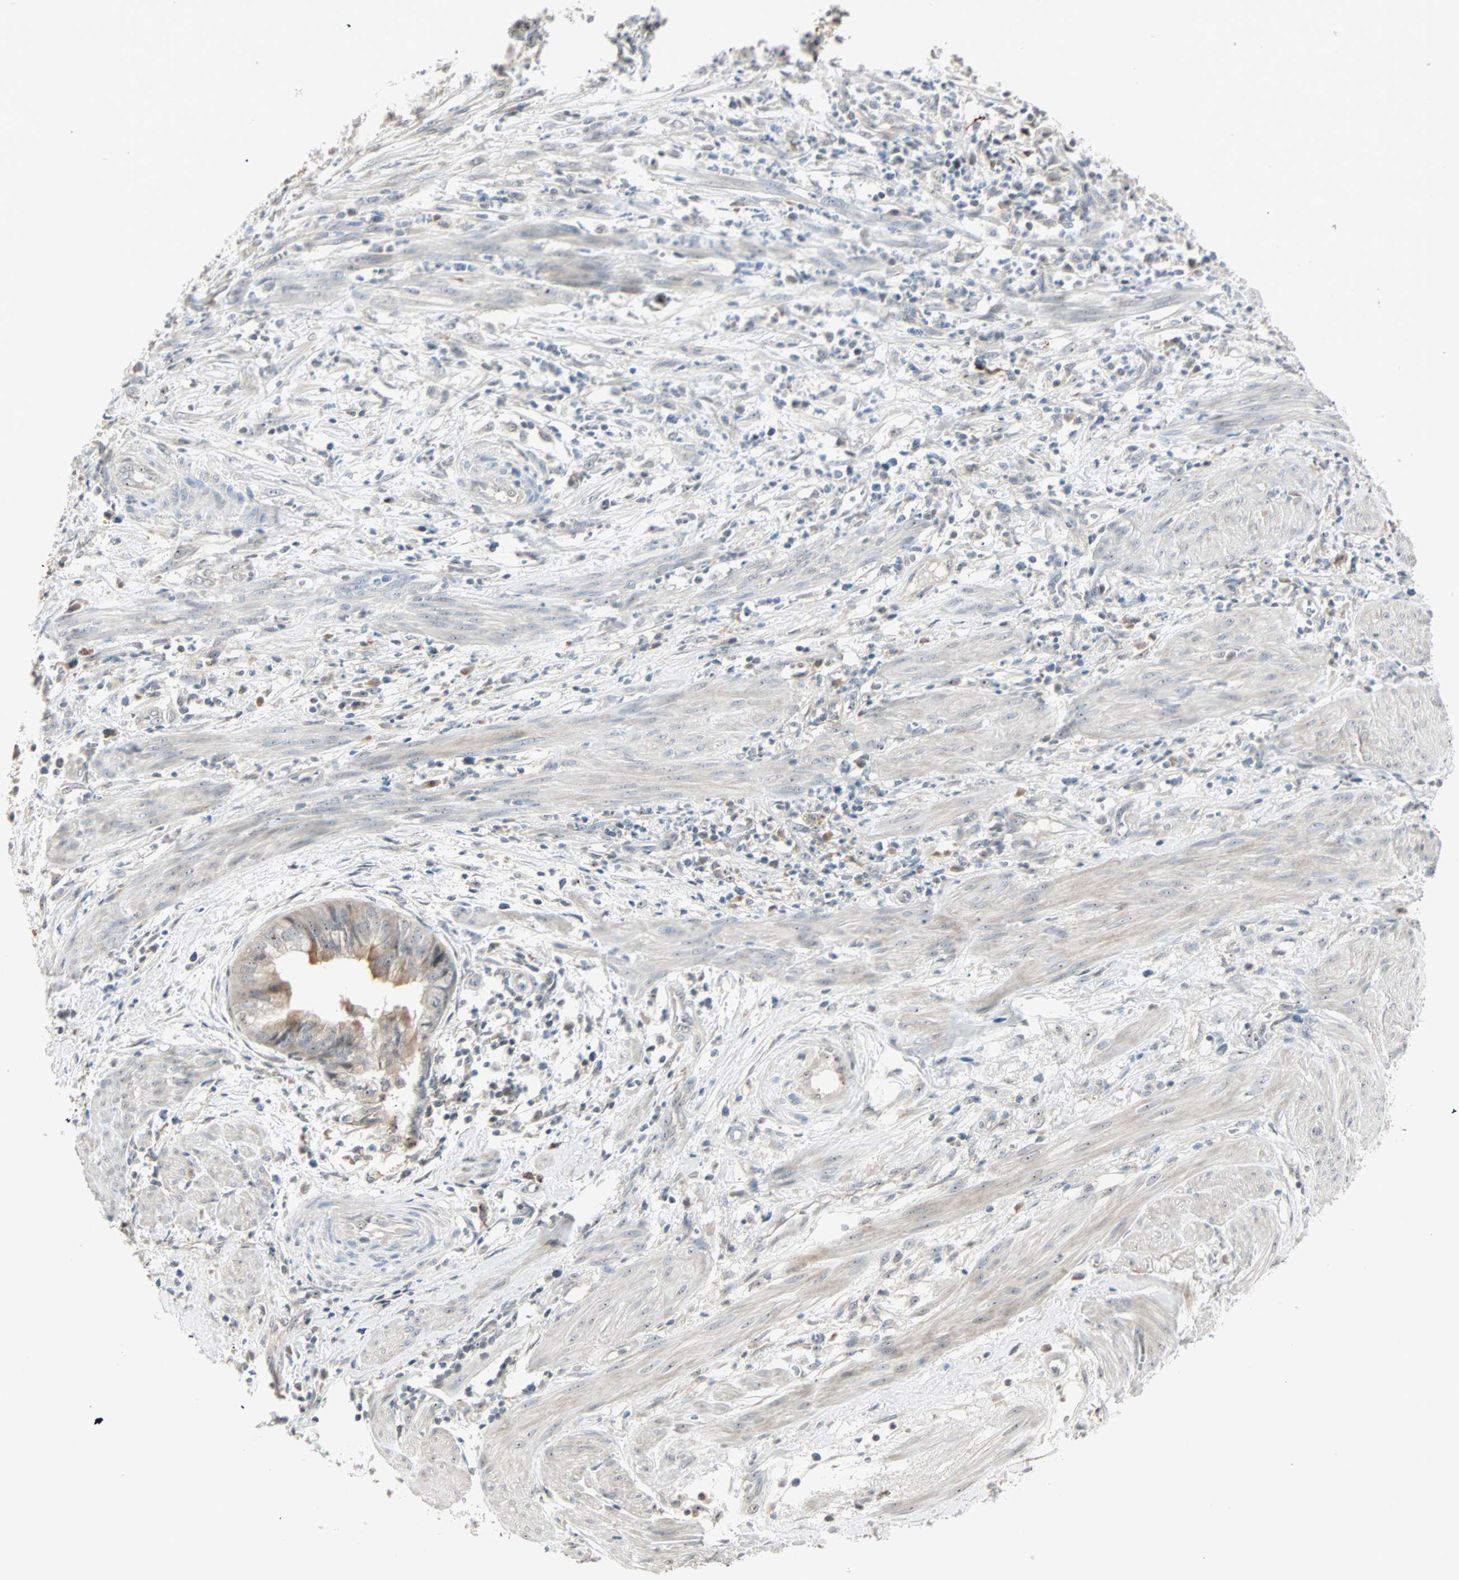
{"staining": {"intensity": "weak", "quantity": ">75%", "location": "cytoplasmic/membranous,nuclear"}, "tissue": "endometrial cancer", "cell_type": "Tumor cells", "image_type": "cancer", "snomed": [{"axis": "morphology", "description": "Necrosis, NOS"}, {"axis": "morphology", "description": "Adenocarcinoma, NOS"}, {"axis": "topography", "description": "Endometrium"}], "caption": "A high-resolution image shows IHC staining of endometrial adenocarcinoma, which displays weak cytoplasmic/membranous and nuclear staining in approximately >75% of tumor cells.", "gene": "KDM4A", "patient": {"sex": "female", "age": 79}}